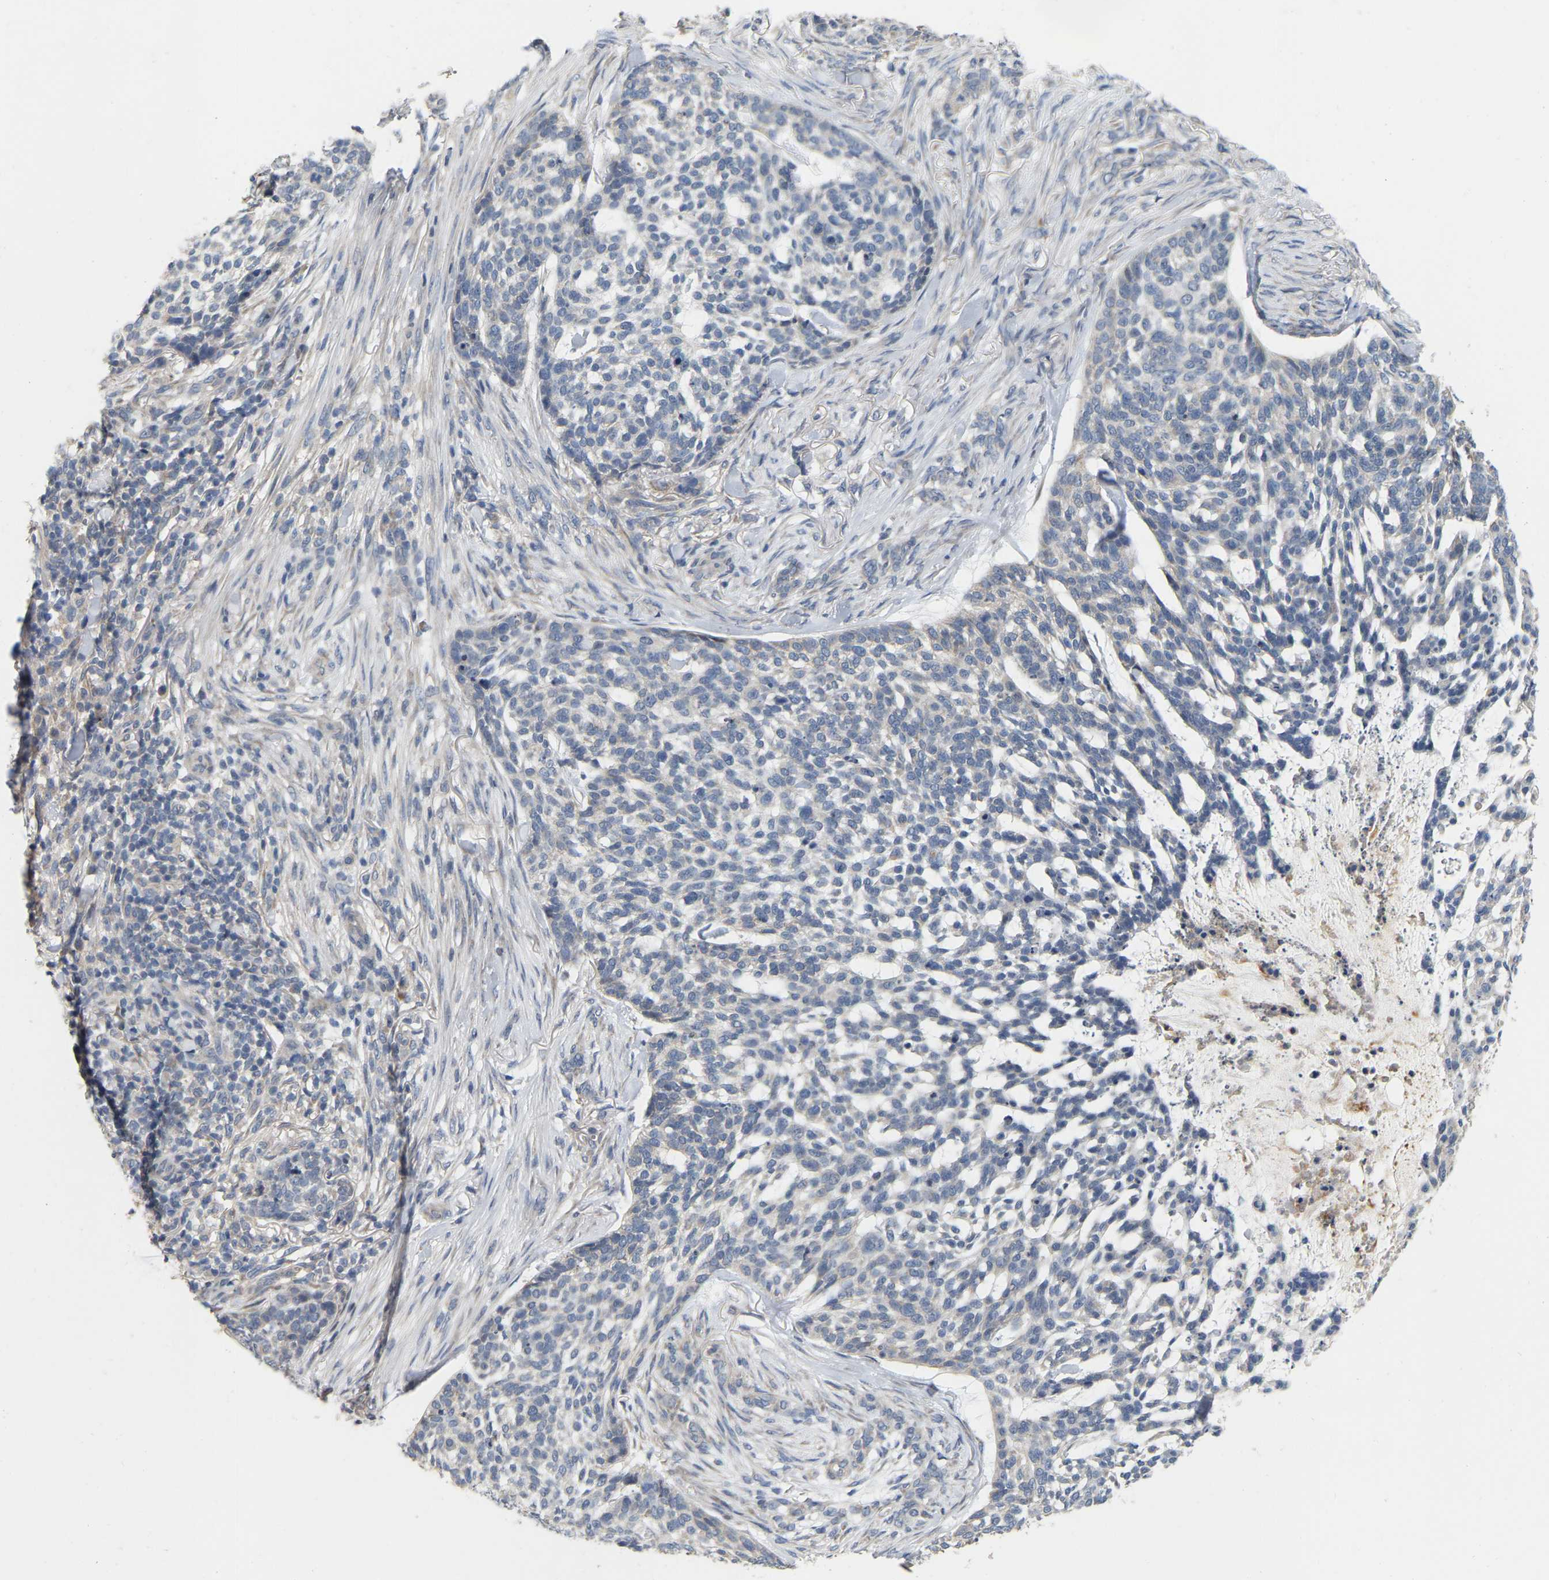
{"staining": {"intensity": "weak", "quantity": "<25%", "location": "cytoplasmic/membranous"}, "tissue": "skin cancer", "cell_type": "Tumor cells", "image_type": "cancer", "snomed": [{"axis": "morphology", "description": "Basal cell carcinoma"}, {"axis": "topography", "description": "Skin"}], "caption": "There is no significant expression in tumor cells of skin basal cell carcinoma.", "gene": "SSH1", "patient": {"sex": "female", "age": 64}}